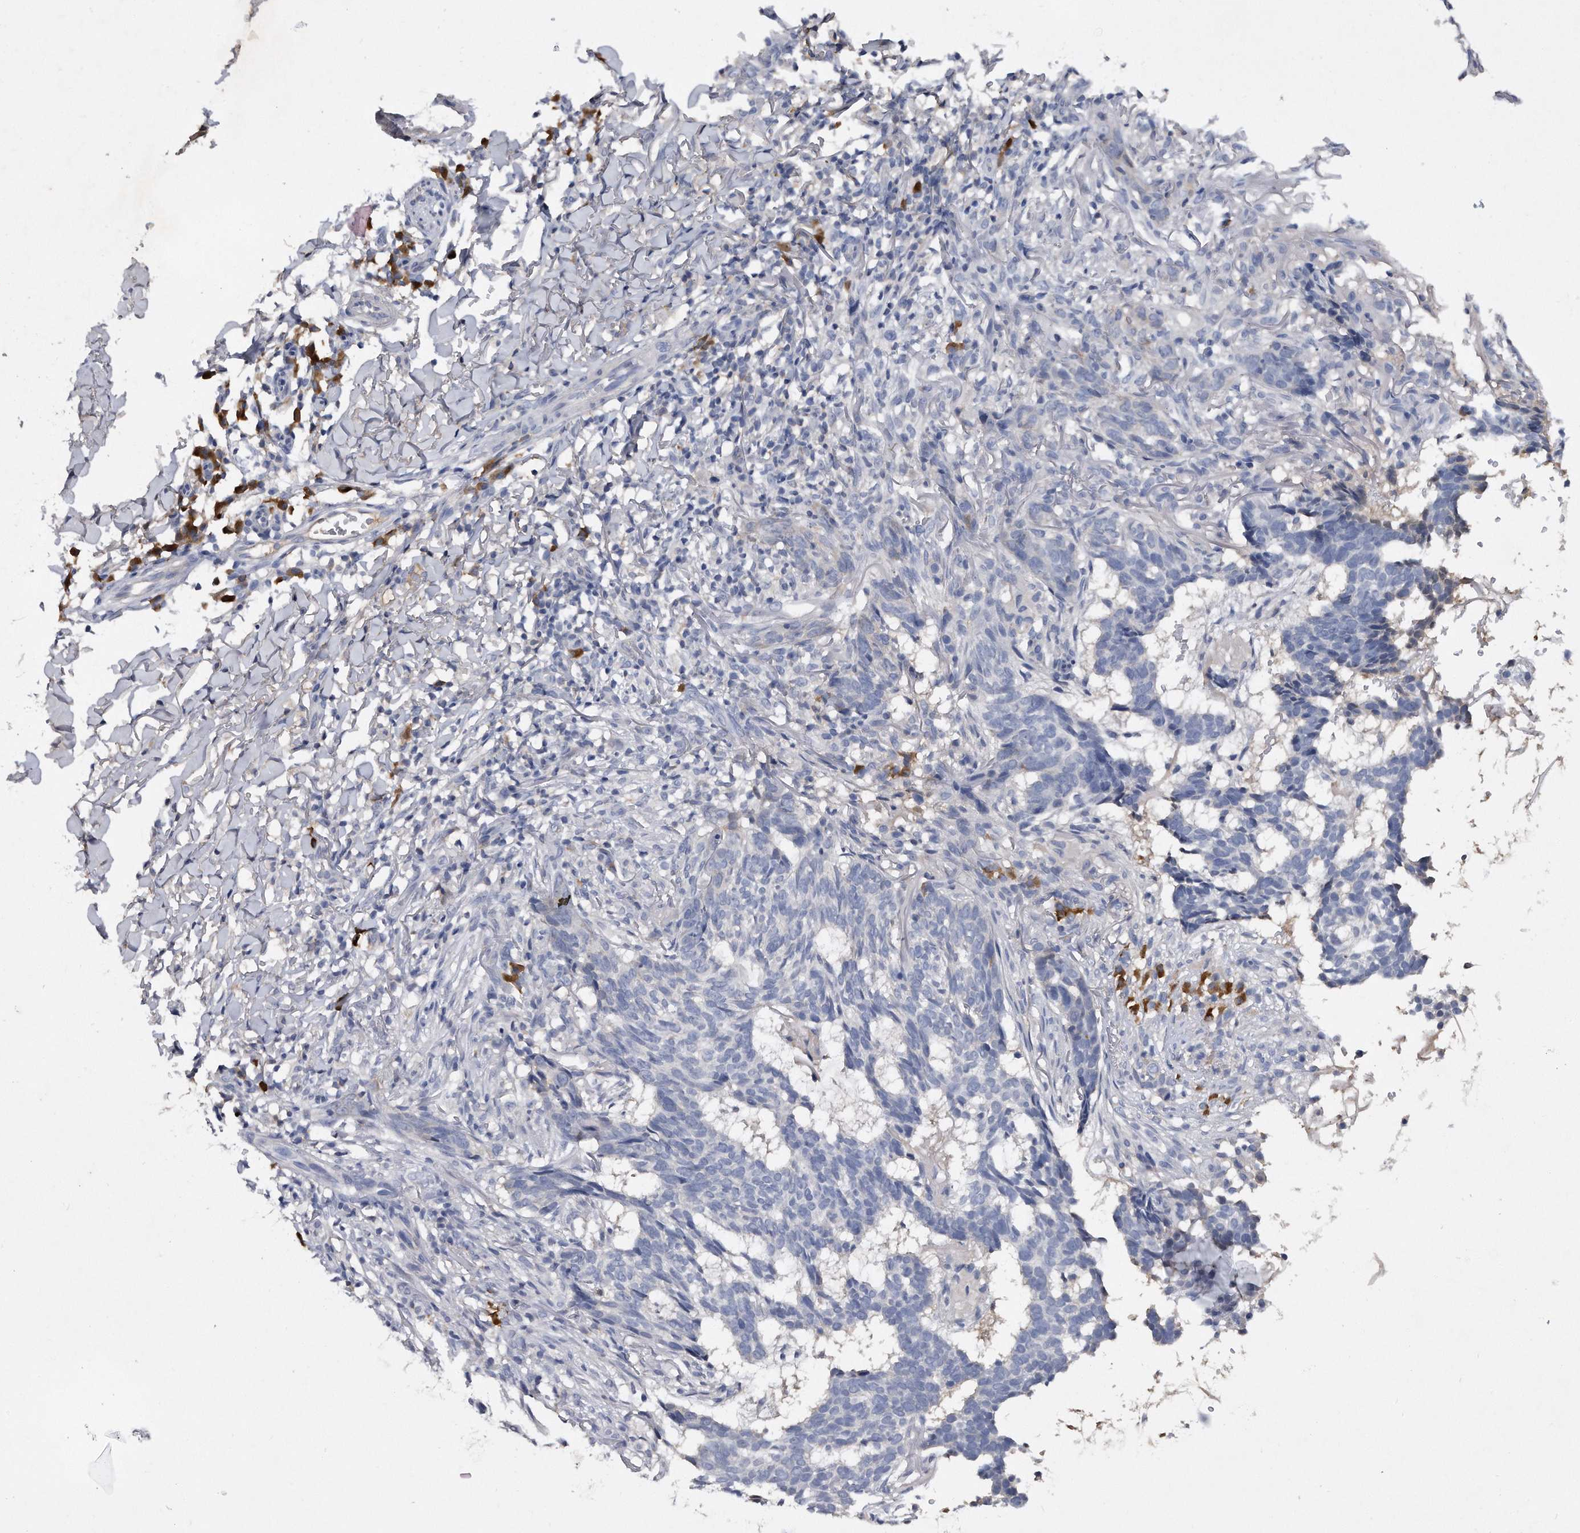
{"staining": {"intensity": "negative", "quantity": "none", "location": "none"}, "tissue": "skin cancer", "cell_type": "Tumor cells", "image_type": "cancer", "snomed": [{"axis": "morphology", "description": "Basal cell carcinoma"}, {"axis": "topography", "description": "Skin"}], "caption": "A high-resolution histopathology image shows IHC staining of skin cancer, which displays no significant positivity in tumor cells.", "gene": "ASNS", "patient": {"sex": "male", "age": 85}}